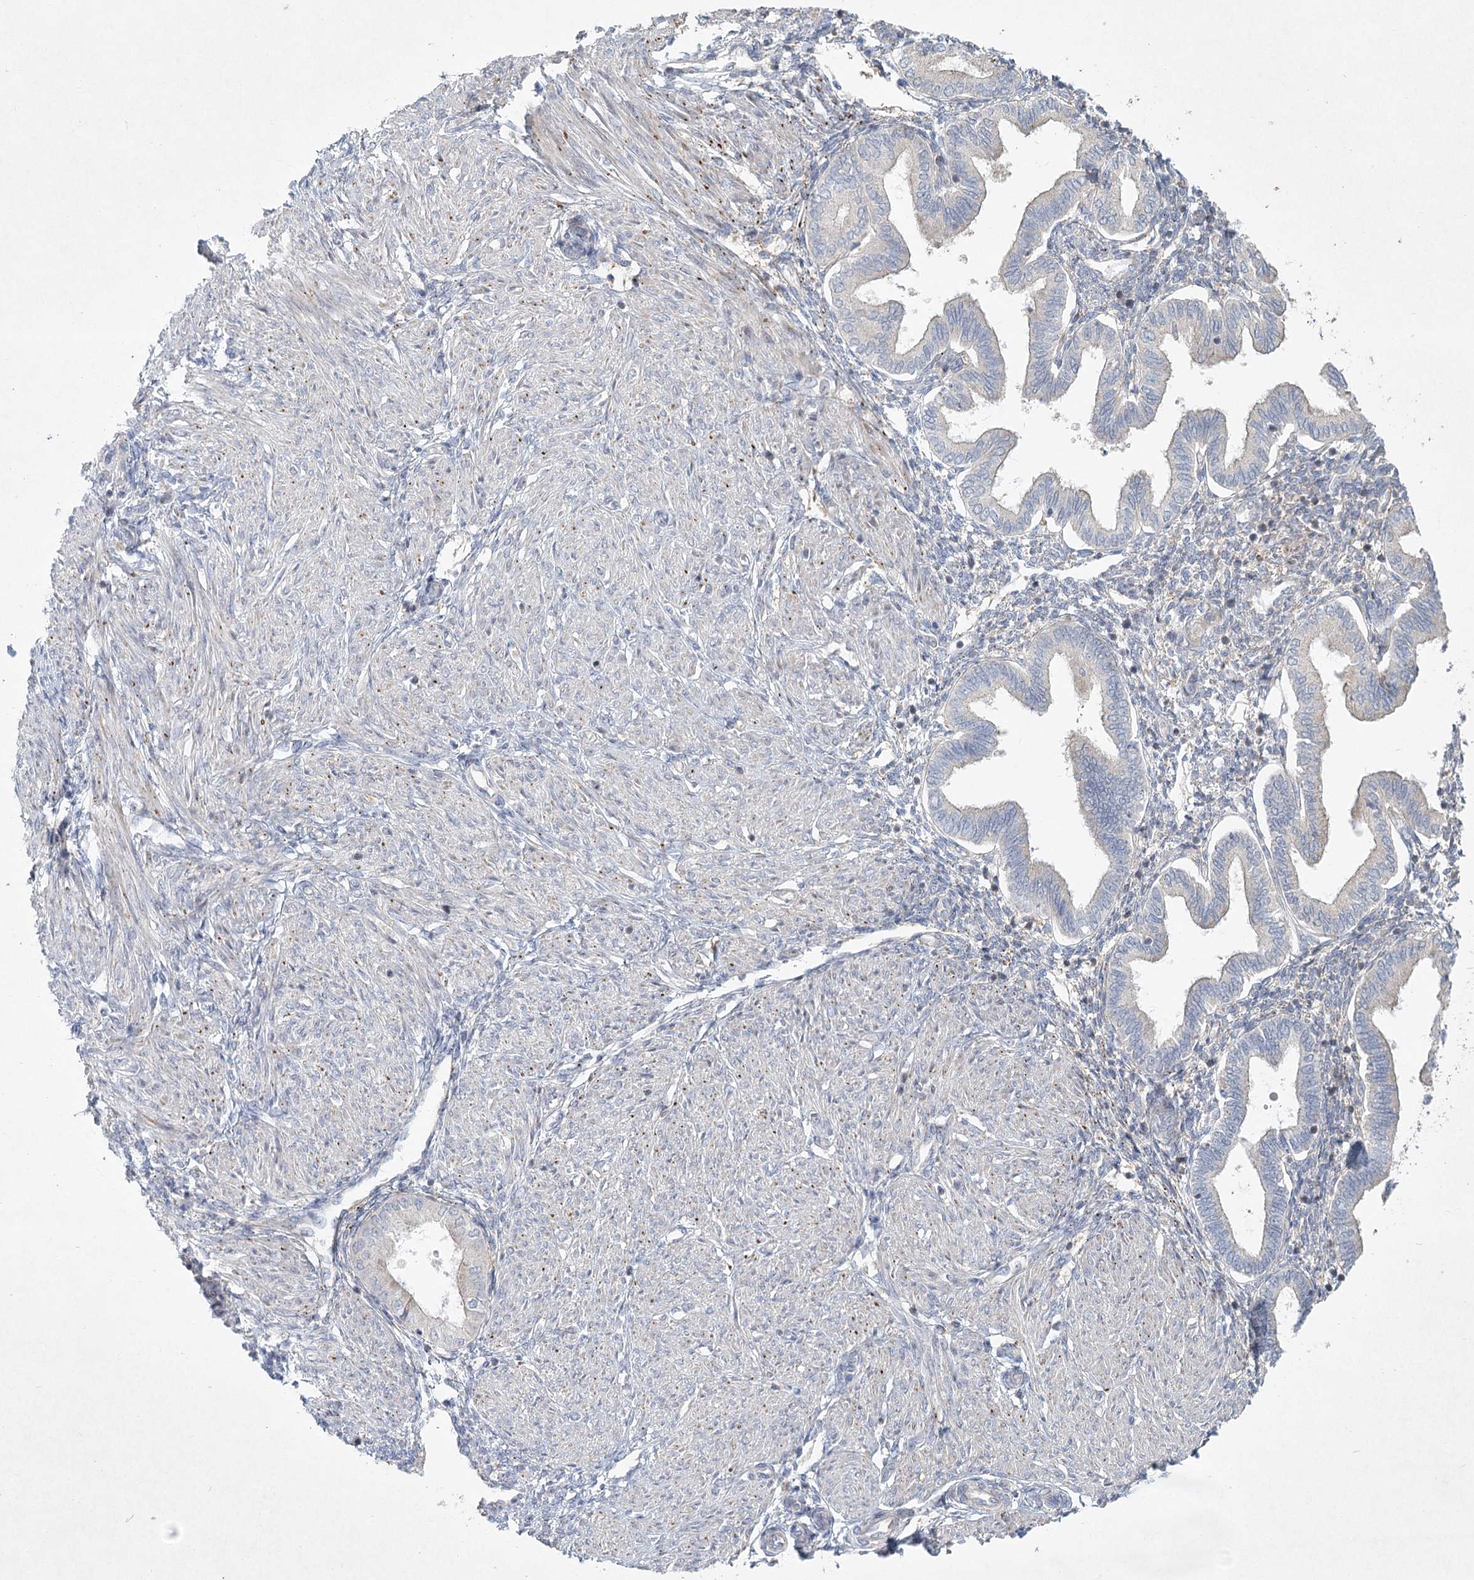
{"staining": {"intensity": "negative", "quantity": "none", "location": "none"}, "tissue": "endometrium", "cell_type": "Cells in endometrial stroma", "image_type": "normal", "snomed": [{"axis": "morphology", "description": "Normal tissue, NOS"}, {"axis": "topography", "description": "Endometrium"}], "caption": "Micrograph shows no protein expression in cells in endometrial stroma of normal endometrium. (Brightfield microscopy of DAB (3,3'-diaminobenzidine) immunohistochemistry at high magnification).", "gene": "FAM110C", "patient": {"sex": "female", "age": 53}}